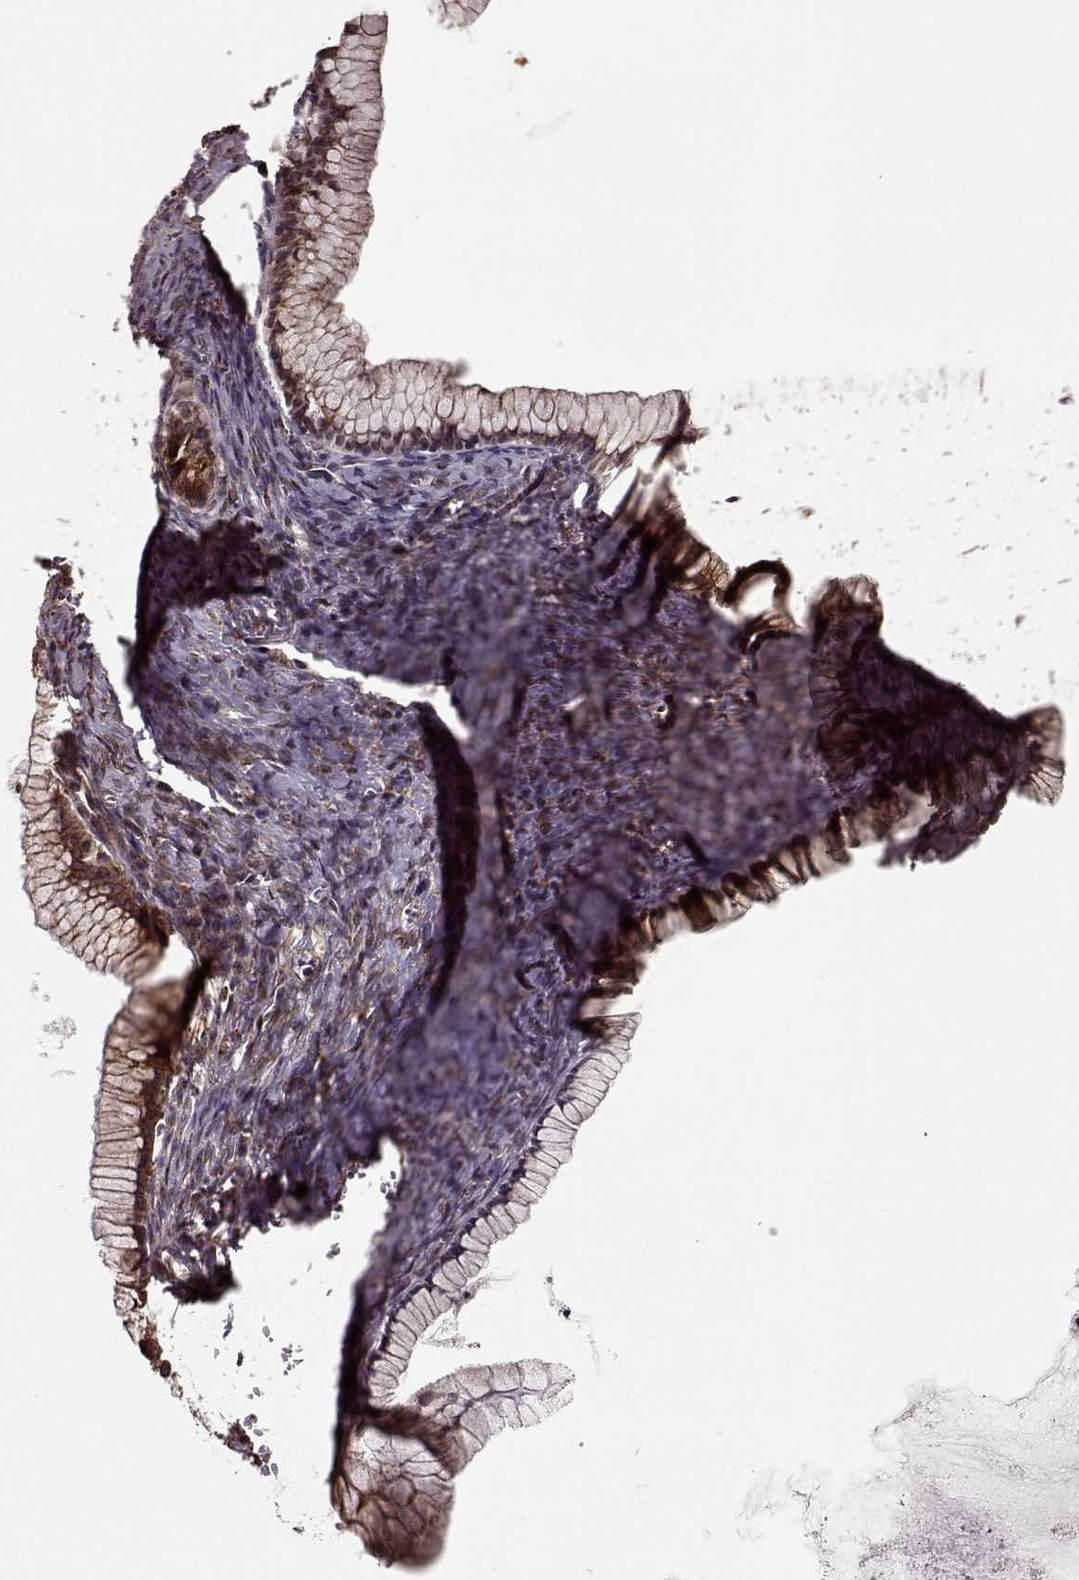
{"staining": {"intensity": "moderate", "quantity": "25%-75%", "location": "cytoplasmic/membranous"}, "tissue": "ovarian cancer", "cell_type": "Tumor cells", "image_type": "cancer", "snomed": [{"axis": "morphology", "description": "Cystadenocarcinoma, mucinous, NOS"}, {"axis": "topography", "description": "Ovary"}], "caption": "High-magnification brightfield microscopy of ovarian cancer stained with DAB (brown) and counterstained with hematoxylin (blue). tumor cells exhibit moderate cytoplasmic/membranous positivity is appreciated in approximately25%-75% of cells. Immunohistochemistry stains the protein of interest in brown and the nuclei are stained blue.", "gene": "YIPF5", "patient": {"sex": "female", "age": 41}}